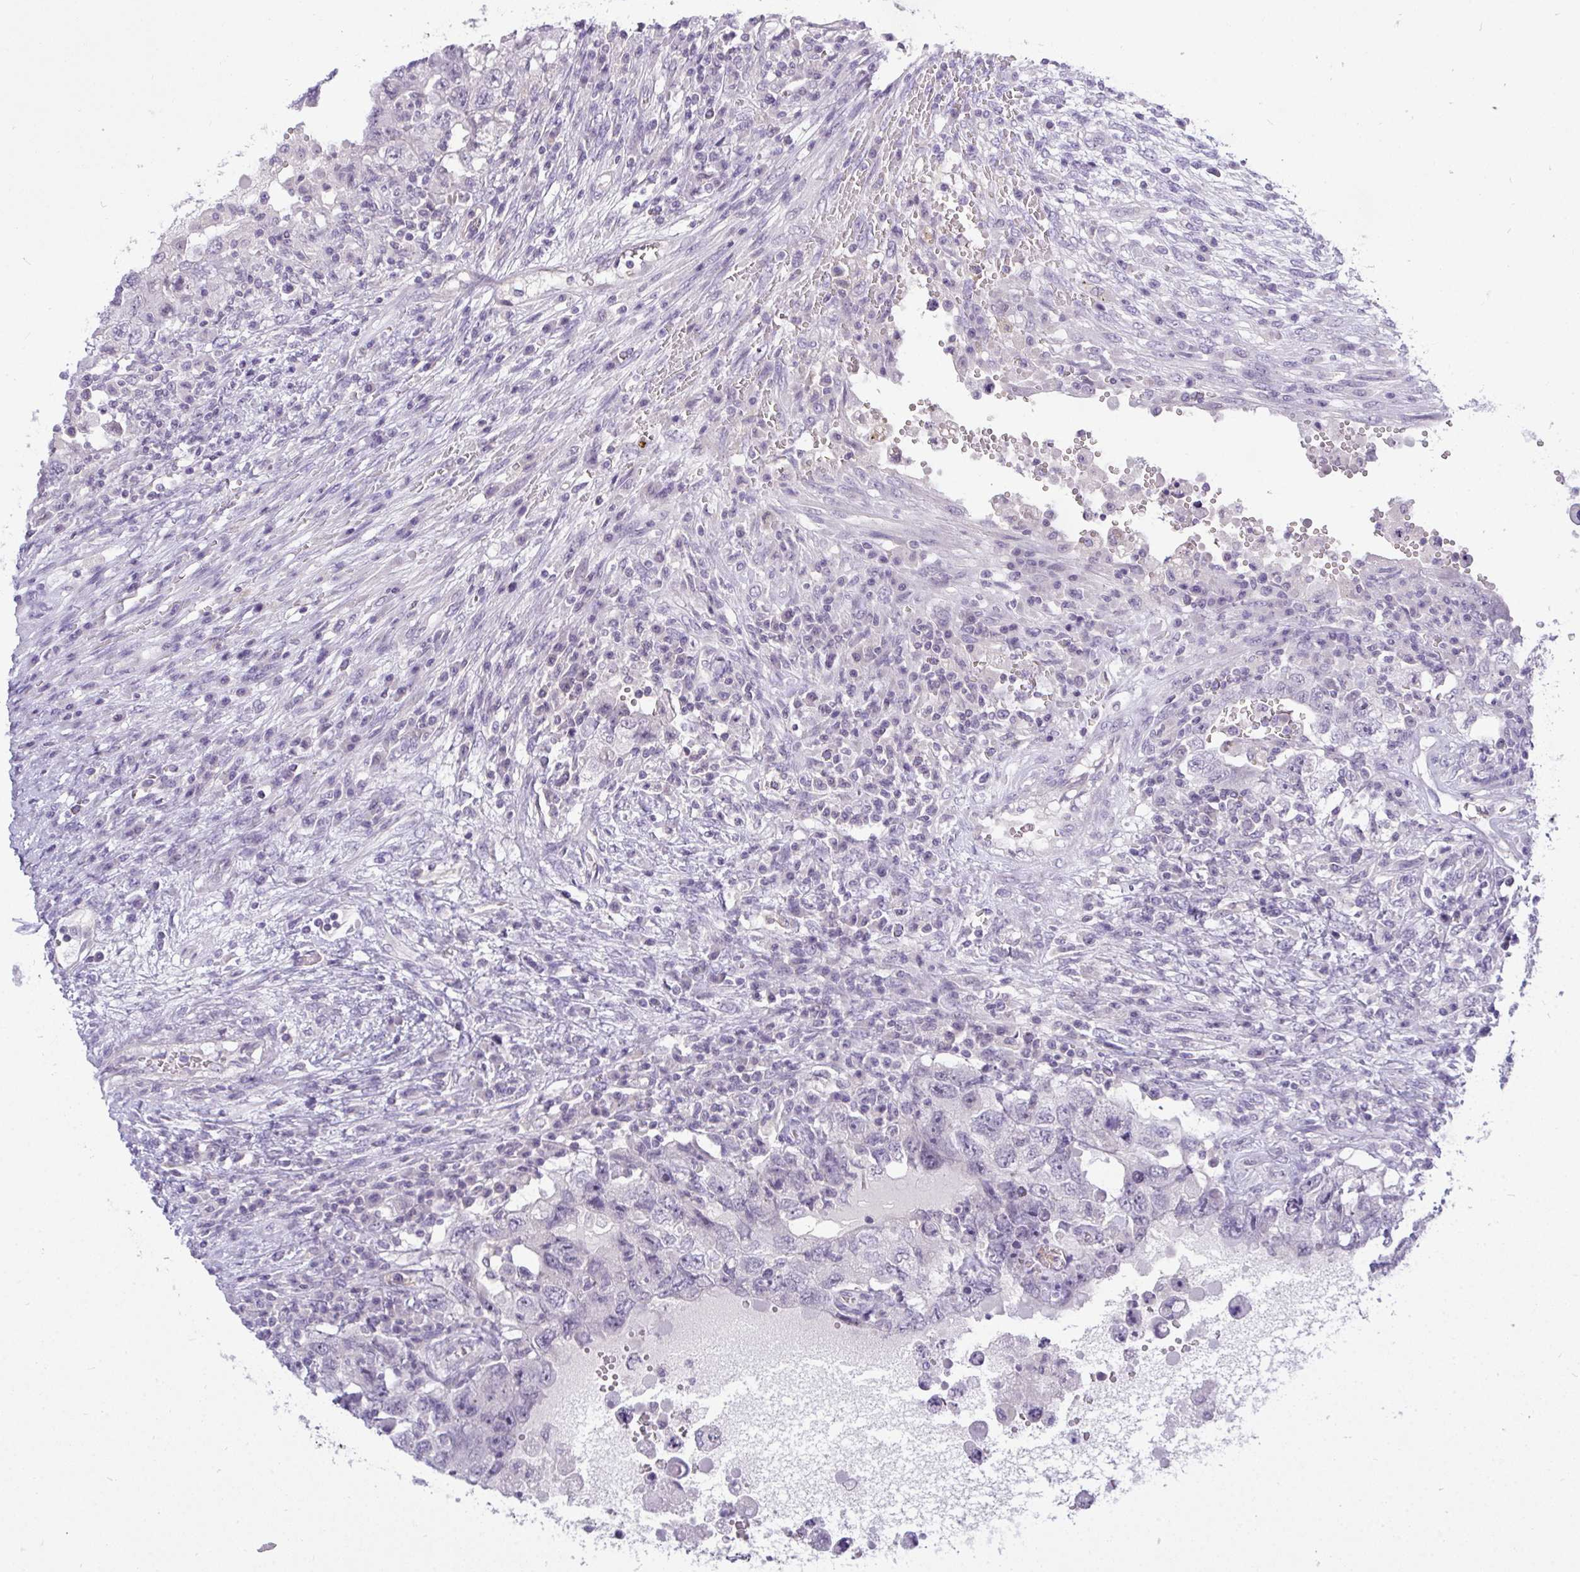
{"staining": {"intensity": "negative", "quantity": "none", "location": "none"}, "tissue": "testis cancer", "cell_type": "Tumor cells", "image_type": "cancer", "snomed": [{"axis": "morphology", "description": "Carcinoma, Embryonal, NOS"}, {"axis": "topography", "description": "Testis"}], "caption": "A histopathology image of human testis cancer (embryonal carcinoma) is negative for staining in tumor cells.", "gene": "TMEM82", "patient": {"sex": "male", "age": 26}}